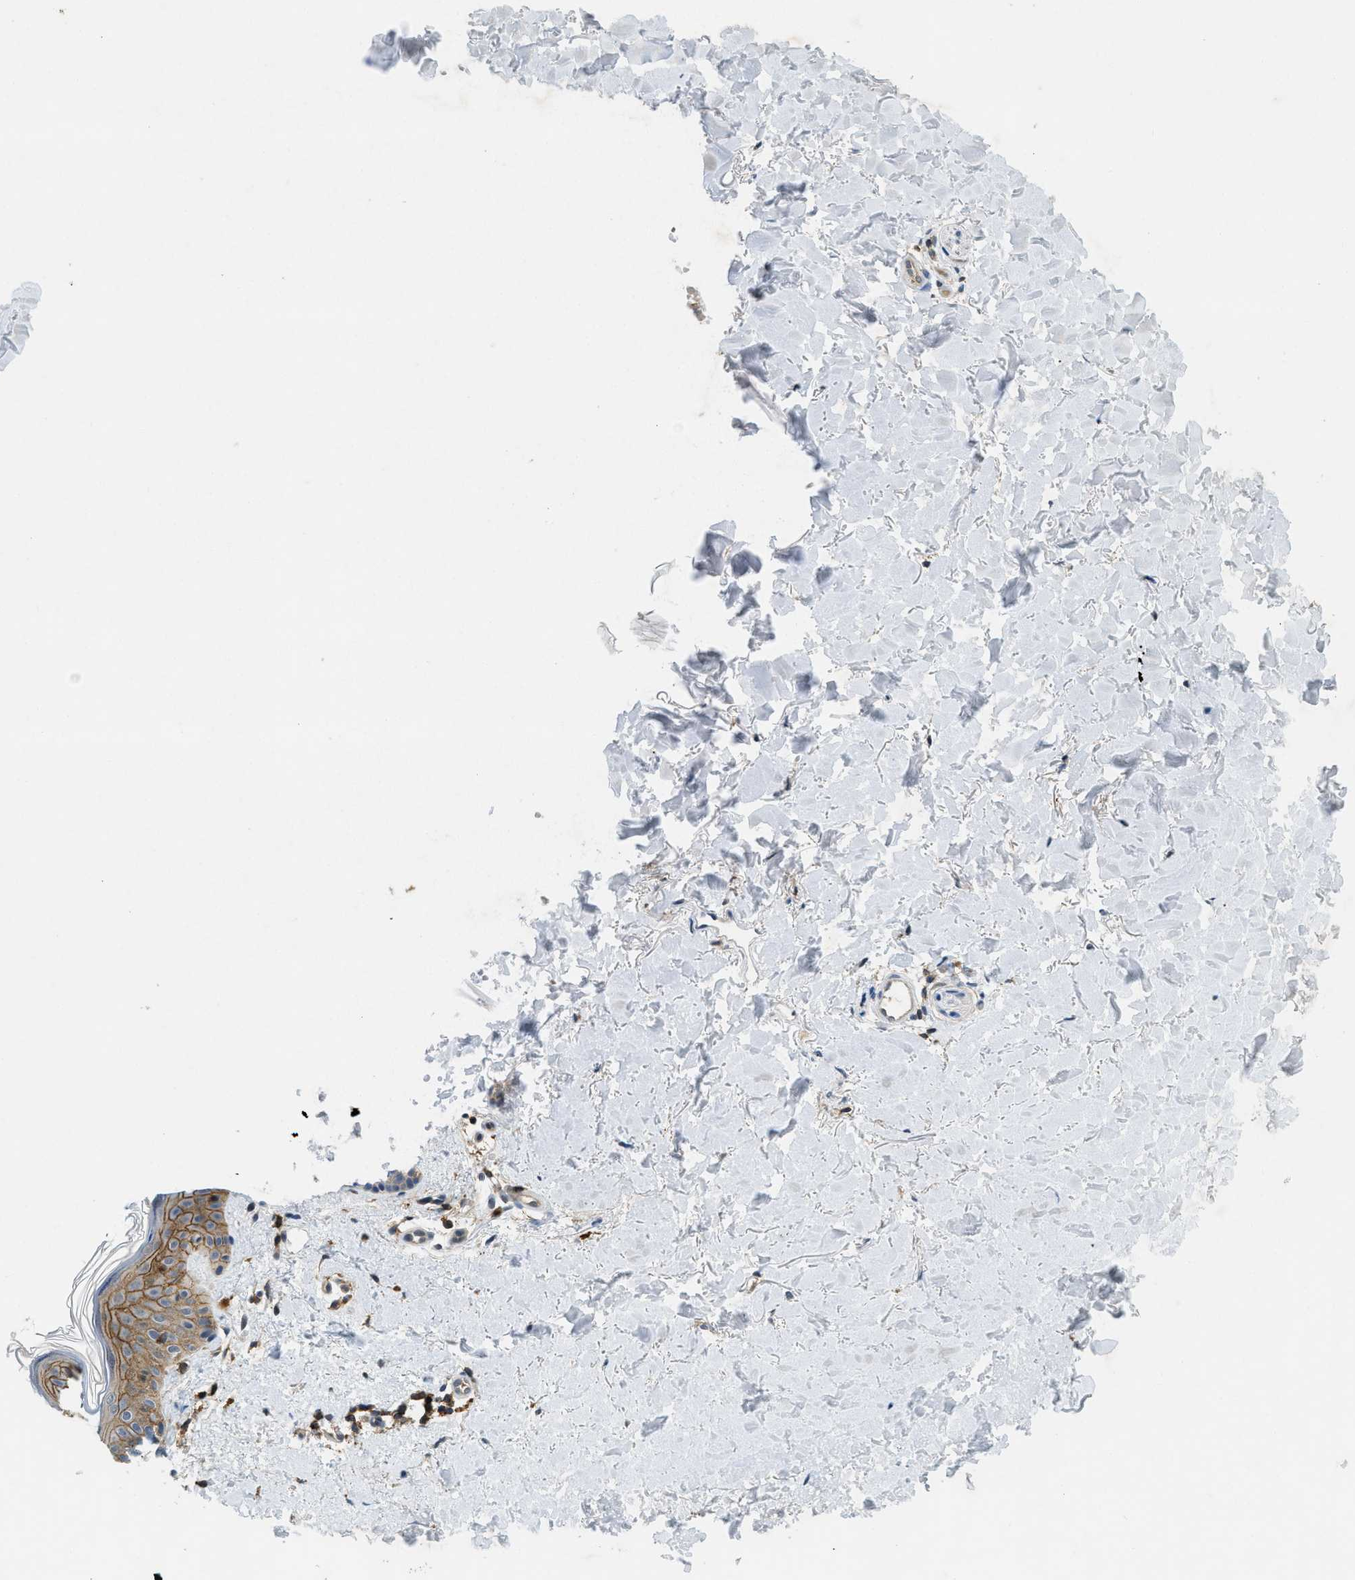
{"staining": {"intensity": "strong", "quantity": ">75%", "location": "cytoplasmic/membranous"}, "tissue": "skin", "cell_type": "Fibroblasts", "image_type": "normal", "snomed": [{"axis": "morphology", "description": "Normal tissue, NOS"}, {"axis": "topography", "description": "Skin"}], "caption": "Immunohistochemistry (IHC) photomicrograph of normal human skin stained for a protein (brown), which demonstrates high levels of strong cytoplasmic/membranous expression in approximately >75% of fibroblasts.", "gene": "GMPPB", "patient": {"sex": "male", "age": 40}}